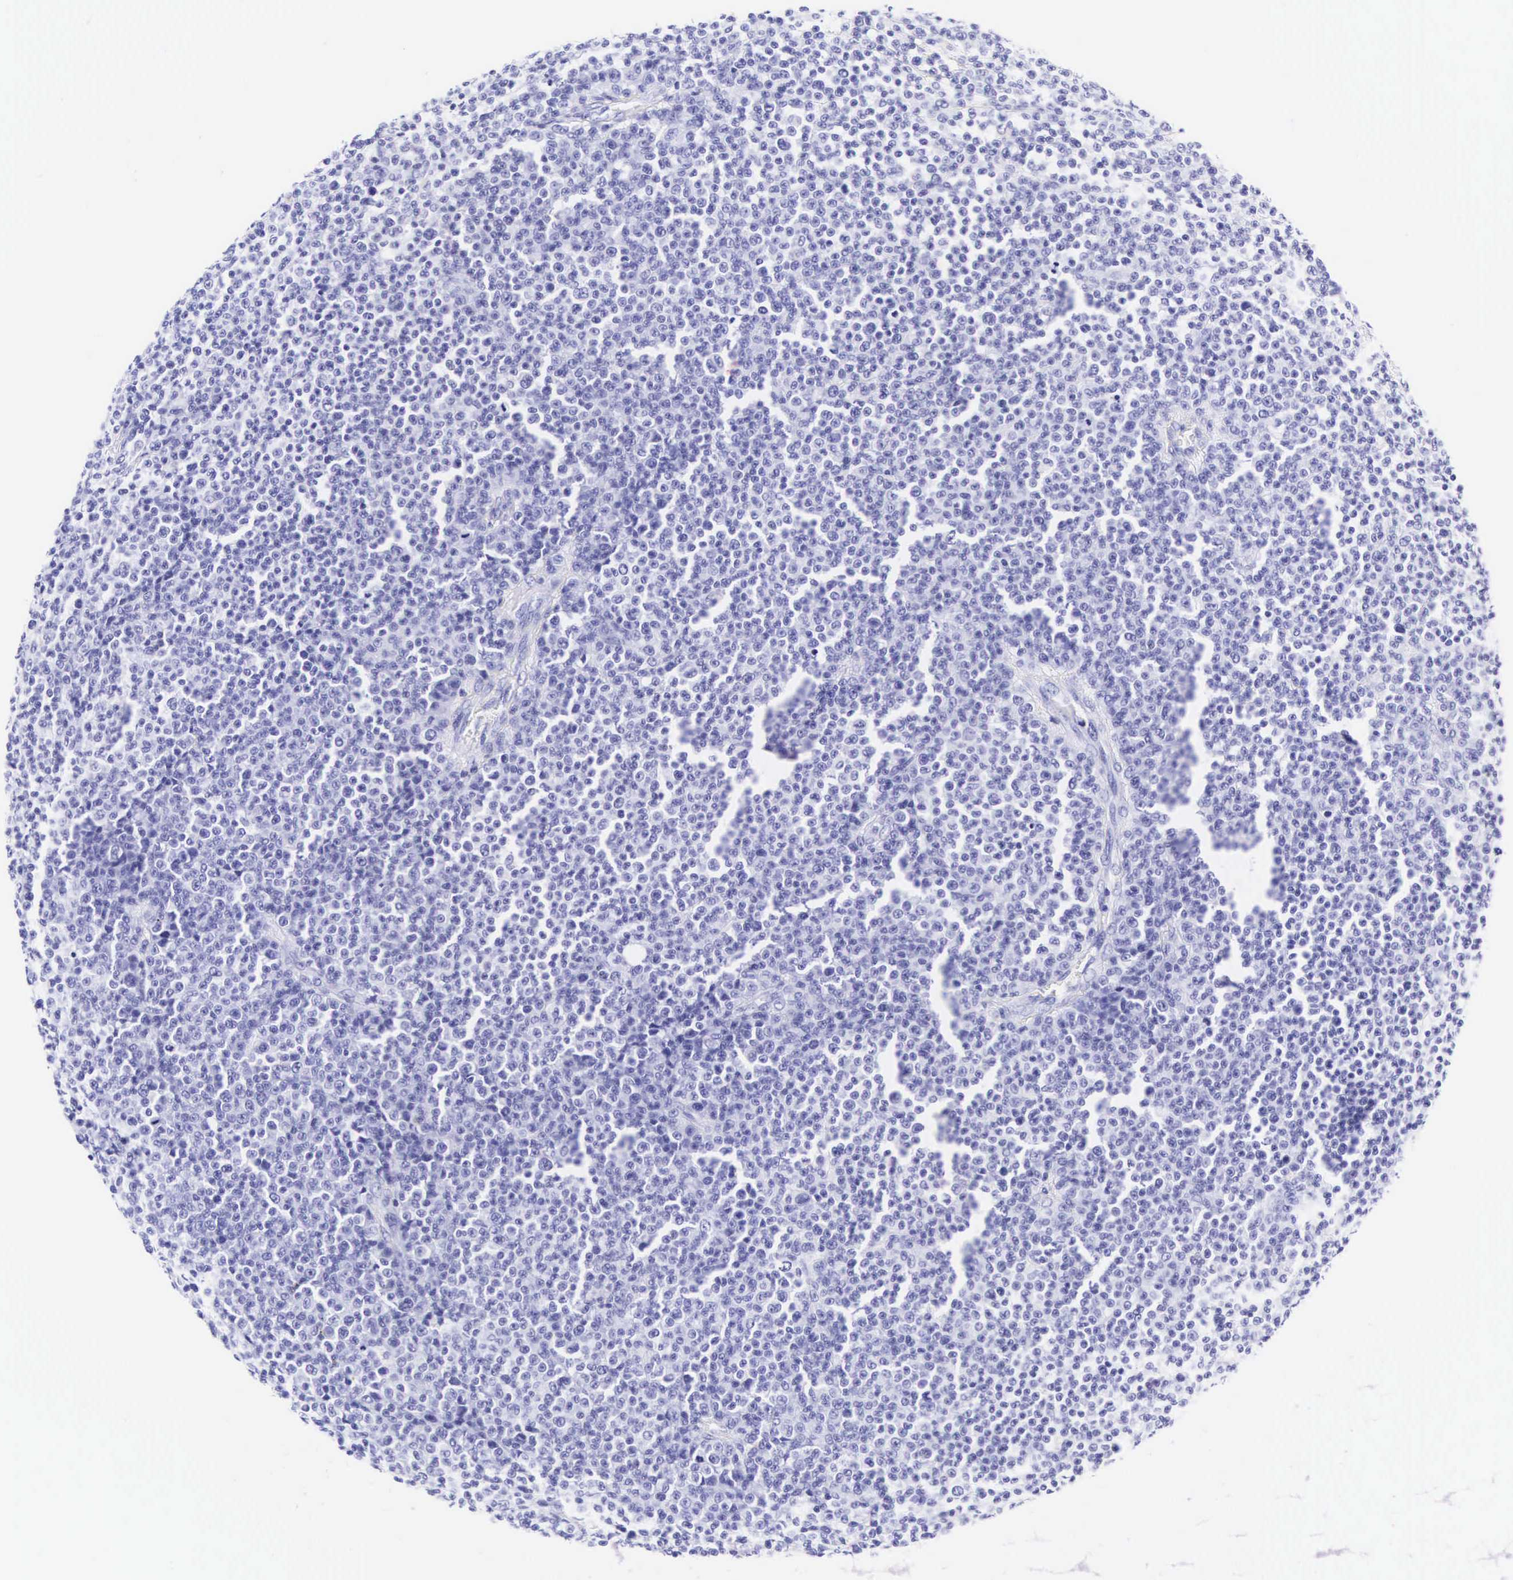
{"staining": {"intensity": "negative", "quantity": "none", "location": "none"}, "tissue": "melanoma", "cell_type": "Tumor cells", "image_type": "cancer", "snomed": [{"axis": "morphology", "description": "Malignant melanoma, Metastatic site"}, {"axis": "topography", "description": "Skin"}], "caption": "This micrograph is of malignant melanoma (metastatic site) stained with immunohistochemistry to label a protein in brown with the nuclei are counter-stained blue. There is no expression in tumor cells.", "gene": "KRT18", "patient": {"sex": "male", "age": 32}}